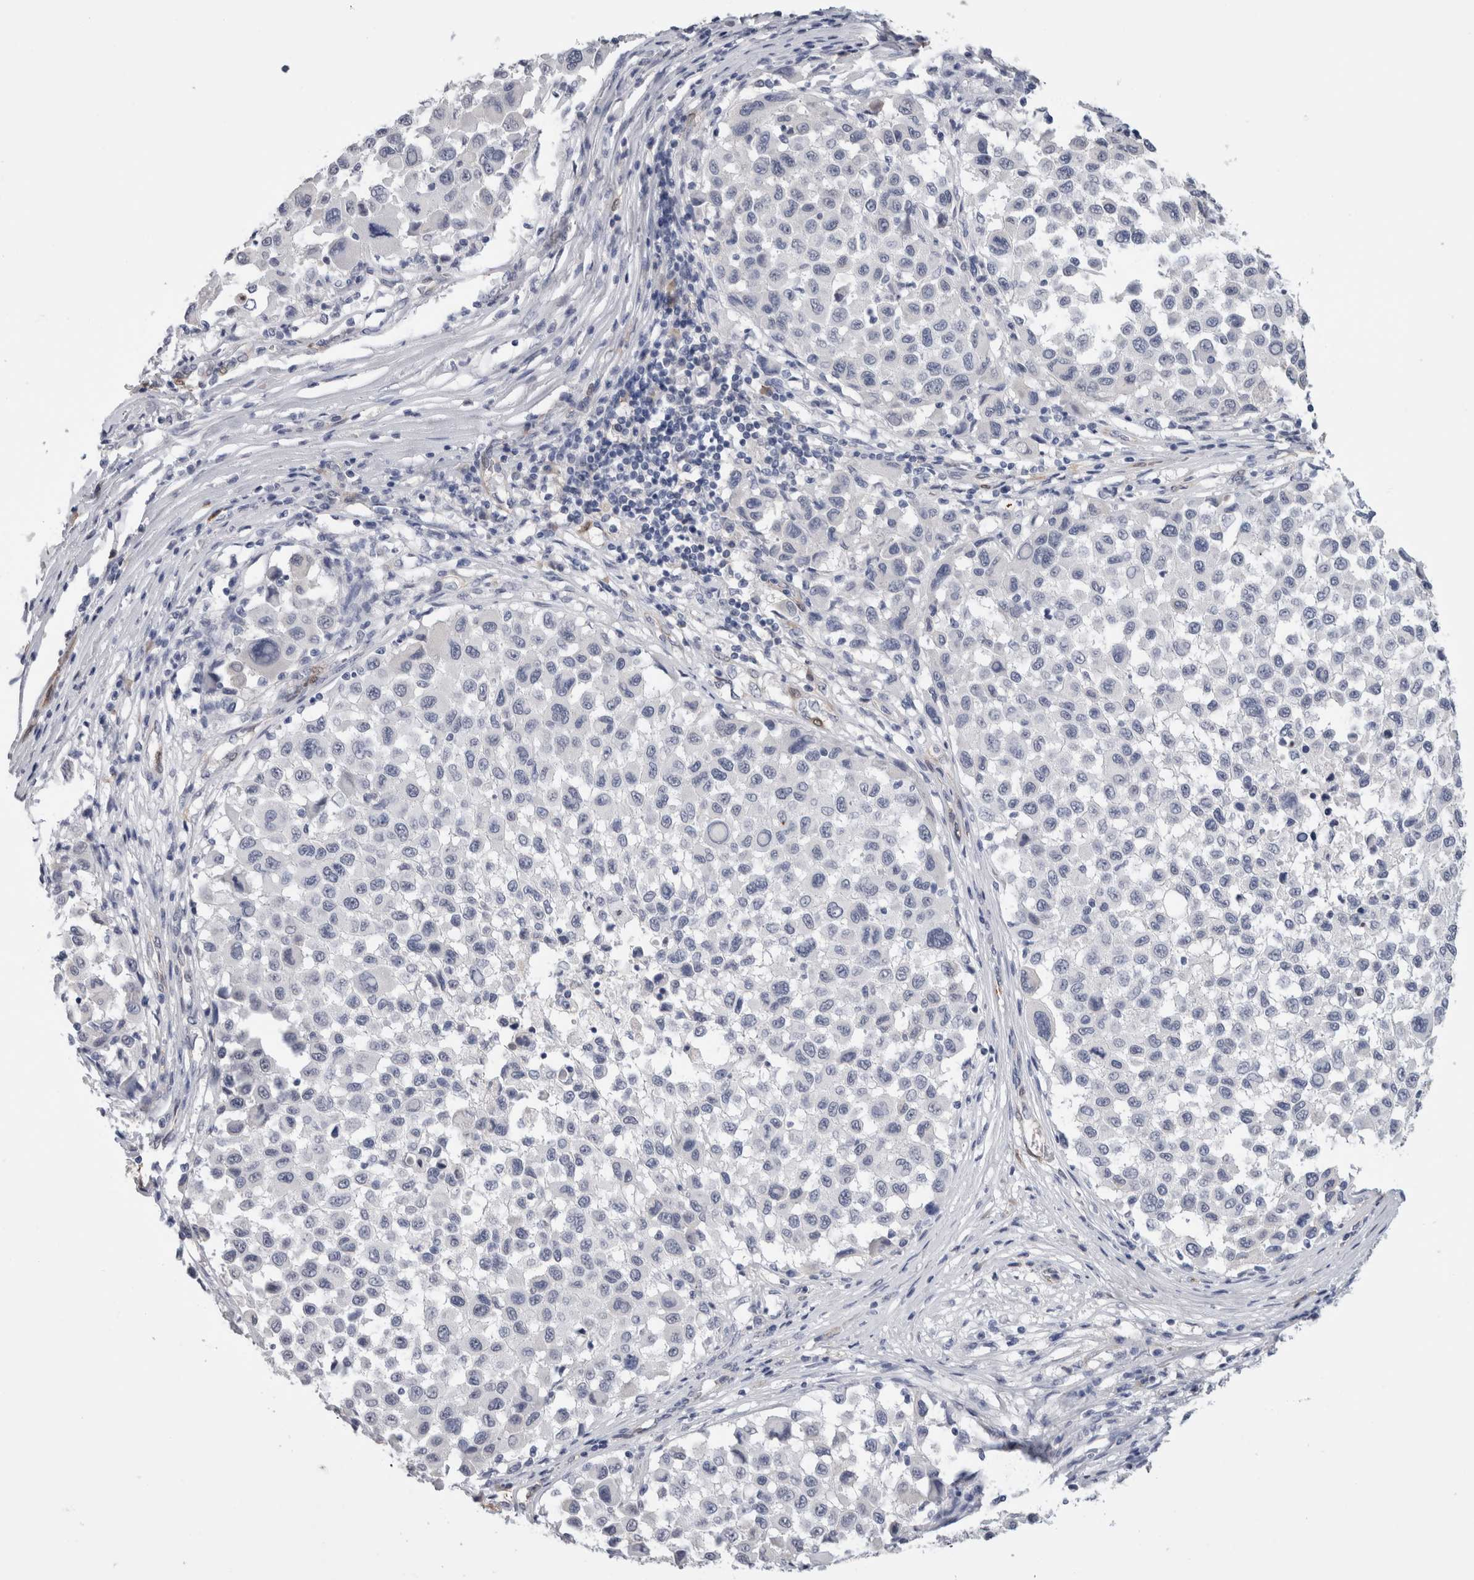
{"staining": {"intensity": "negative", "quantity": "none", "location": "none"}, "tissue": "melanoma", "cell_type": "Tumor cells", "image_type": "cancer", "snomed": [{"axis": "morphology", "description": "Malignant melanoma, Metastatic site"}, {"axis": "topography", "description": "Lymph node"}], "caption": "Human malignant melanoma (metastatic site) stained for a protein using IHC exhibits no positivity in tumor cells.", "gene": "FABP4", "patient": {"sex": "male", "age": 61}}